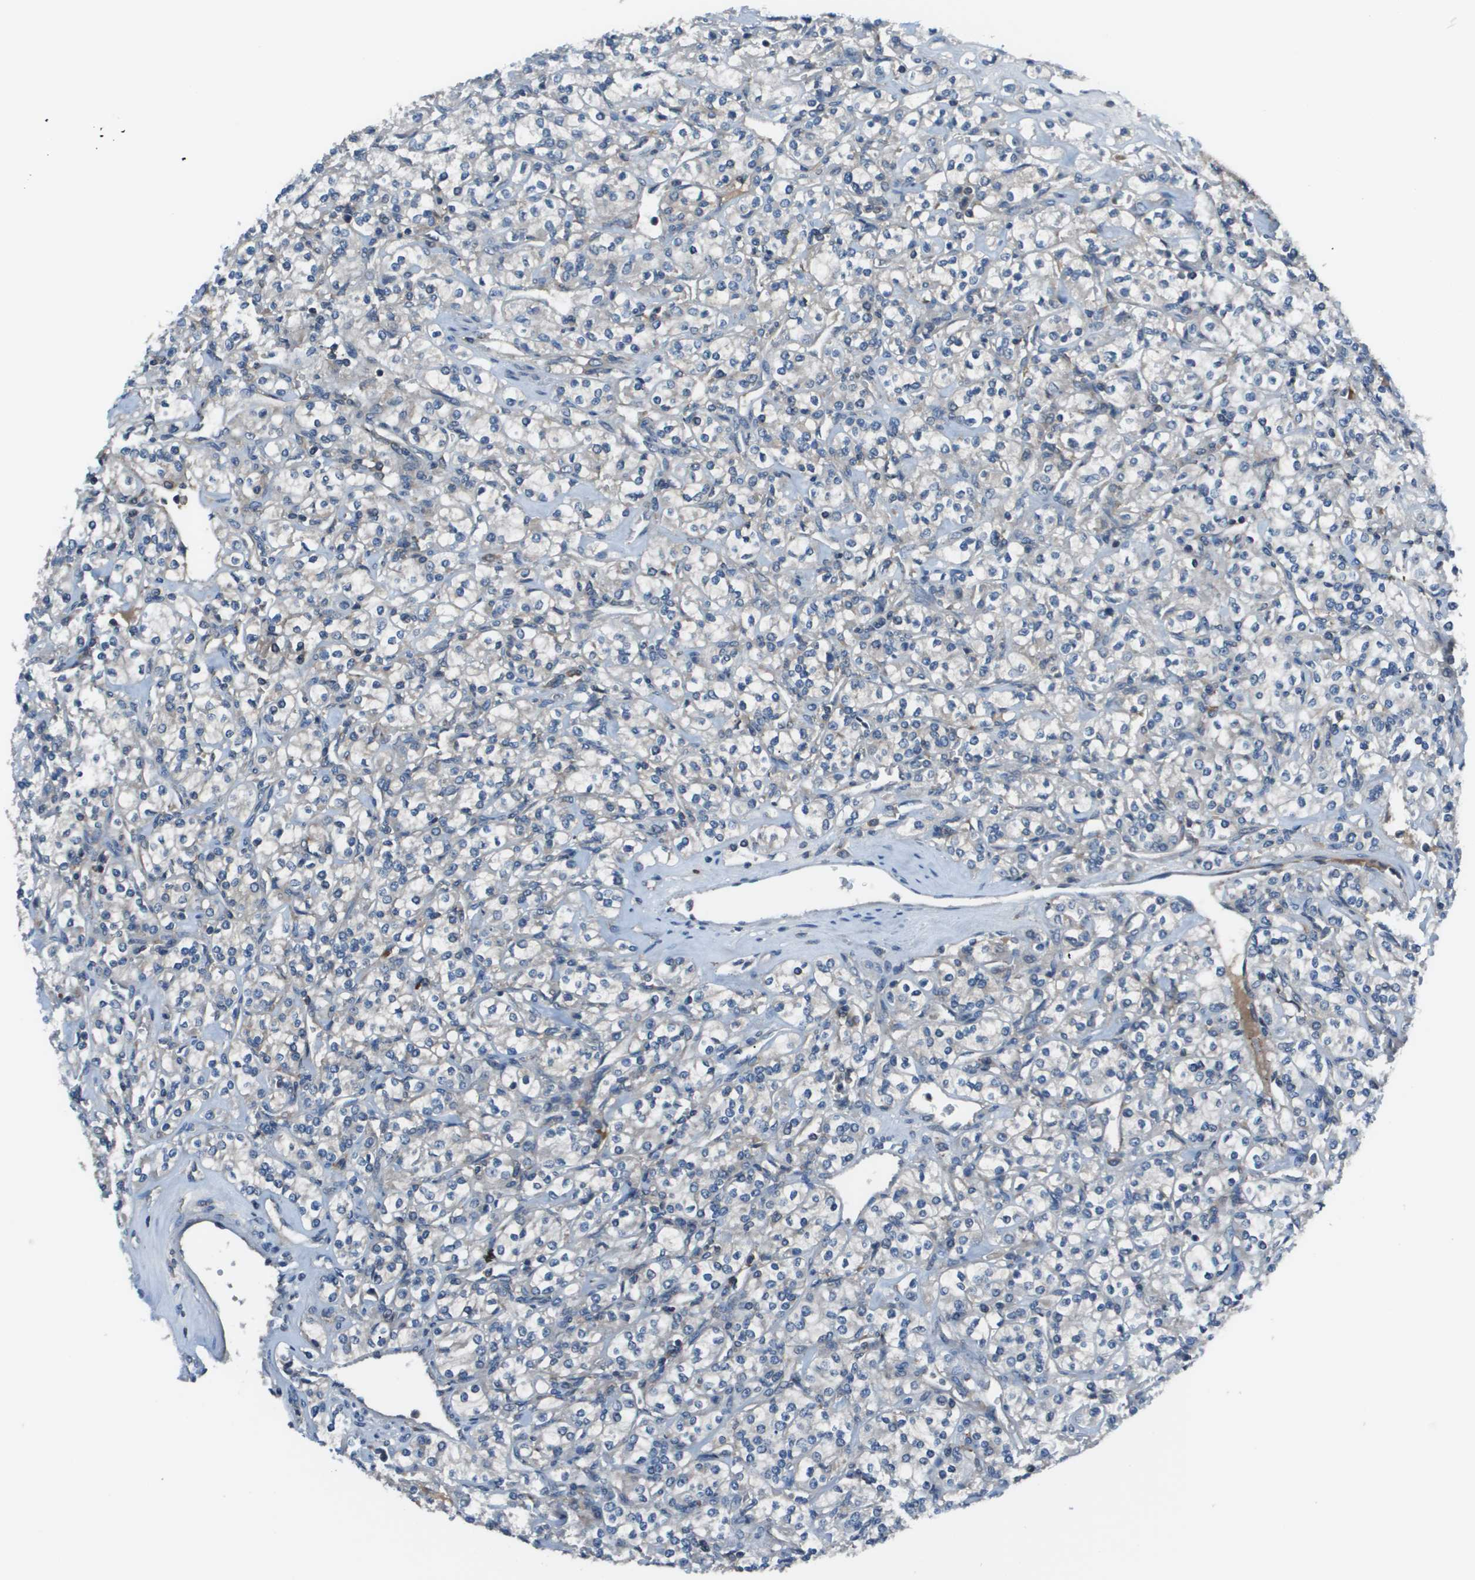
{"staining": {"intensity": "negative", "quantity": "none", "location": "none"}, "tissue": "renal cancer", "cell_type": "Tumor cells", "image_type": "cancer", "snomed": [{"axis": "morphology", "description": "Adenocarcinoma, NOS"}, {"axis": "topography", "description": "Kidney"}], "caption": "A high-resolution image shows immunohistochemistry (IHC) staining of renal adenocarcinoma, which demonstrates no significant staining in tumor cells. The staining was performed using DAB to visualize the protein expression in brown, while the nuclei were stained in blue with hematoxylin (Magnification: 20x).", "gene": "EIF3B", "patient": {"sex": "male", "age": 77}}